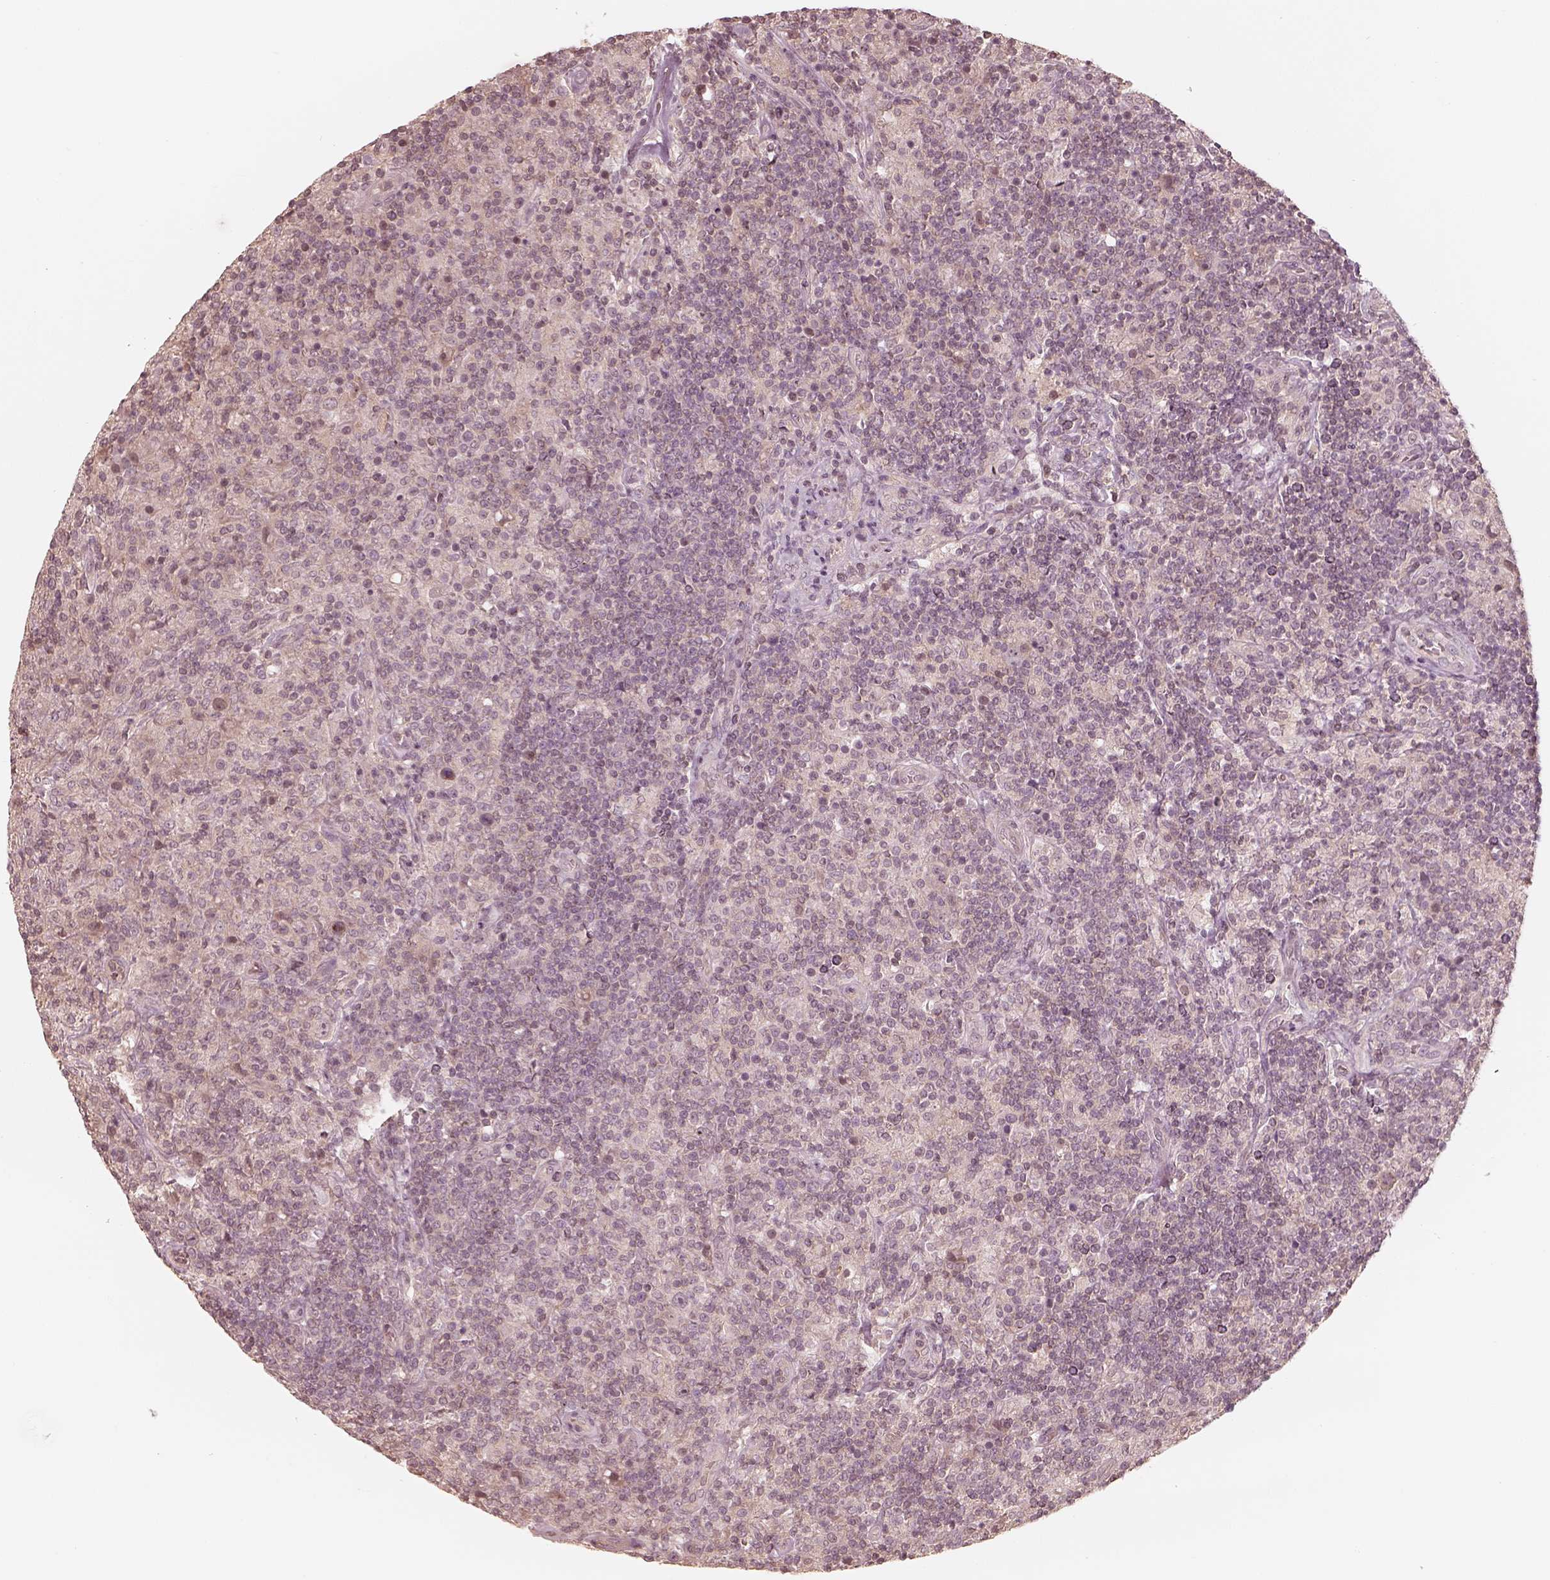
{"staining": {"intensity": "negative", "quantity": "none", "location": "none"}, "tissue": "lymphoma", "cell_type": "Tumor cells", "image_type": "cancer", "snomed": [{"axis": "morphology", "description": "Hodgkin's disease, NOS"}, {"axis": "topography", "description": "Lymph node"}], "caption": "IHC histopathology image of human lymphoma stained for a protein (brown), which exhibits no positivity in tumor cells. (Stains: DAB immunohistochemistry with hematoxylin counter stain, Microscopy: brightfield microscopy at high magnification).", "gene": "KIF5C", "patient": {"sex": "male", "age": 70}}